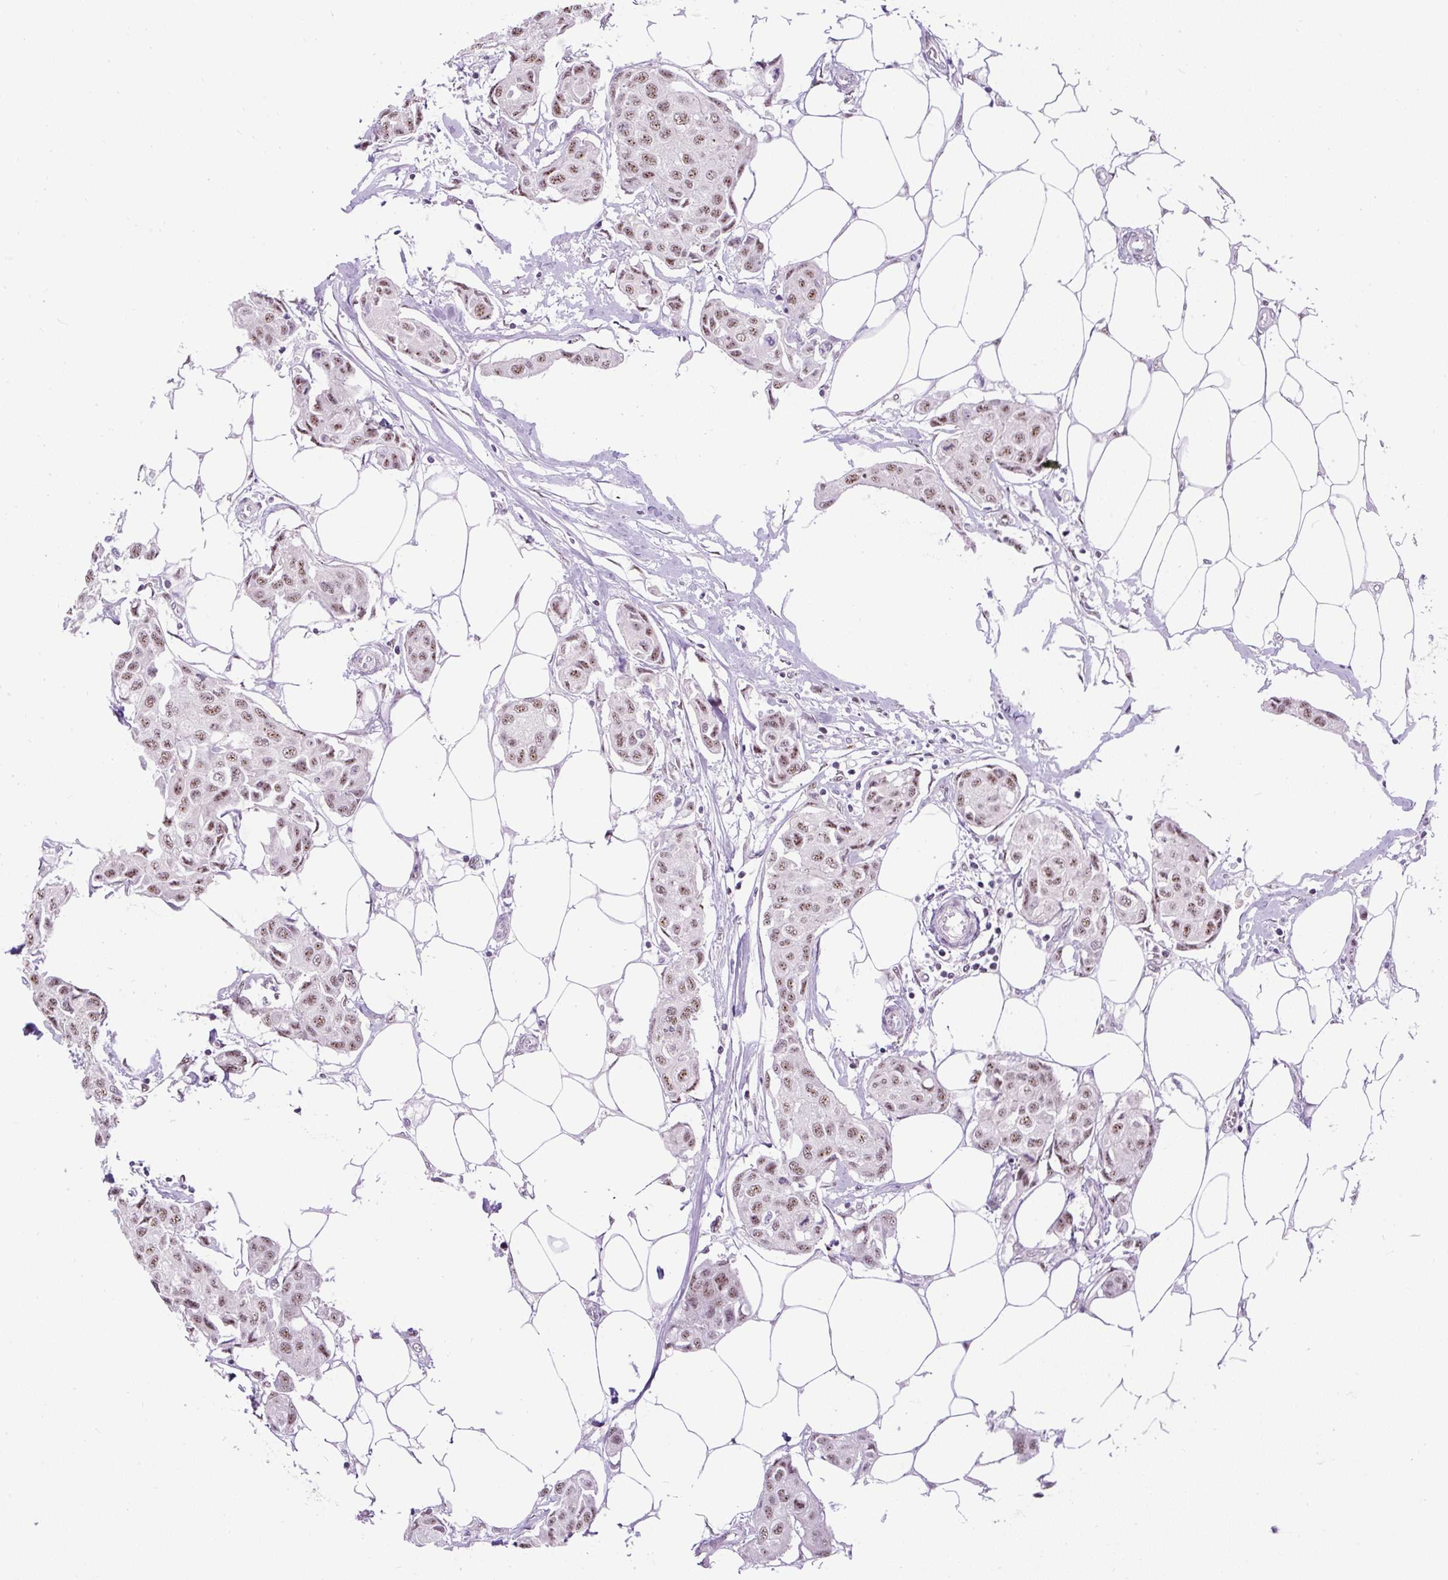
{"staining": {"intensity": "moderate", "quantity": ">75%", "location": "nuclear"}, "tissue": "breast cancer", "cell_type": "Tumor cells", "image_type": "cancer", "snomed": [{"axis": "morphology", "description": "Duct carcinoma"}, {"axis": "topography", "description": "Breast"}, {"axis": "topography", "description": "Lymph node"}], "caption": "Immunohistochemistry (IHC) micrograph of human breast intraductal carcinoma stained for a protein (brown), which demonstrates medium levels of moderate nuclear positivity in approximately >75% of tumor cells.", "gene": "SMC5", "patient": {"sex": "female", "age": 80}}